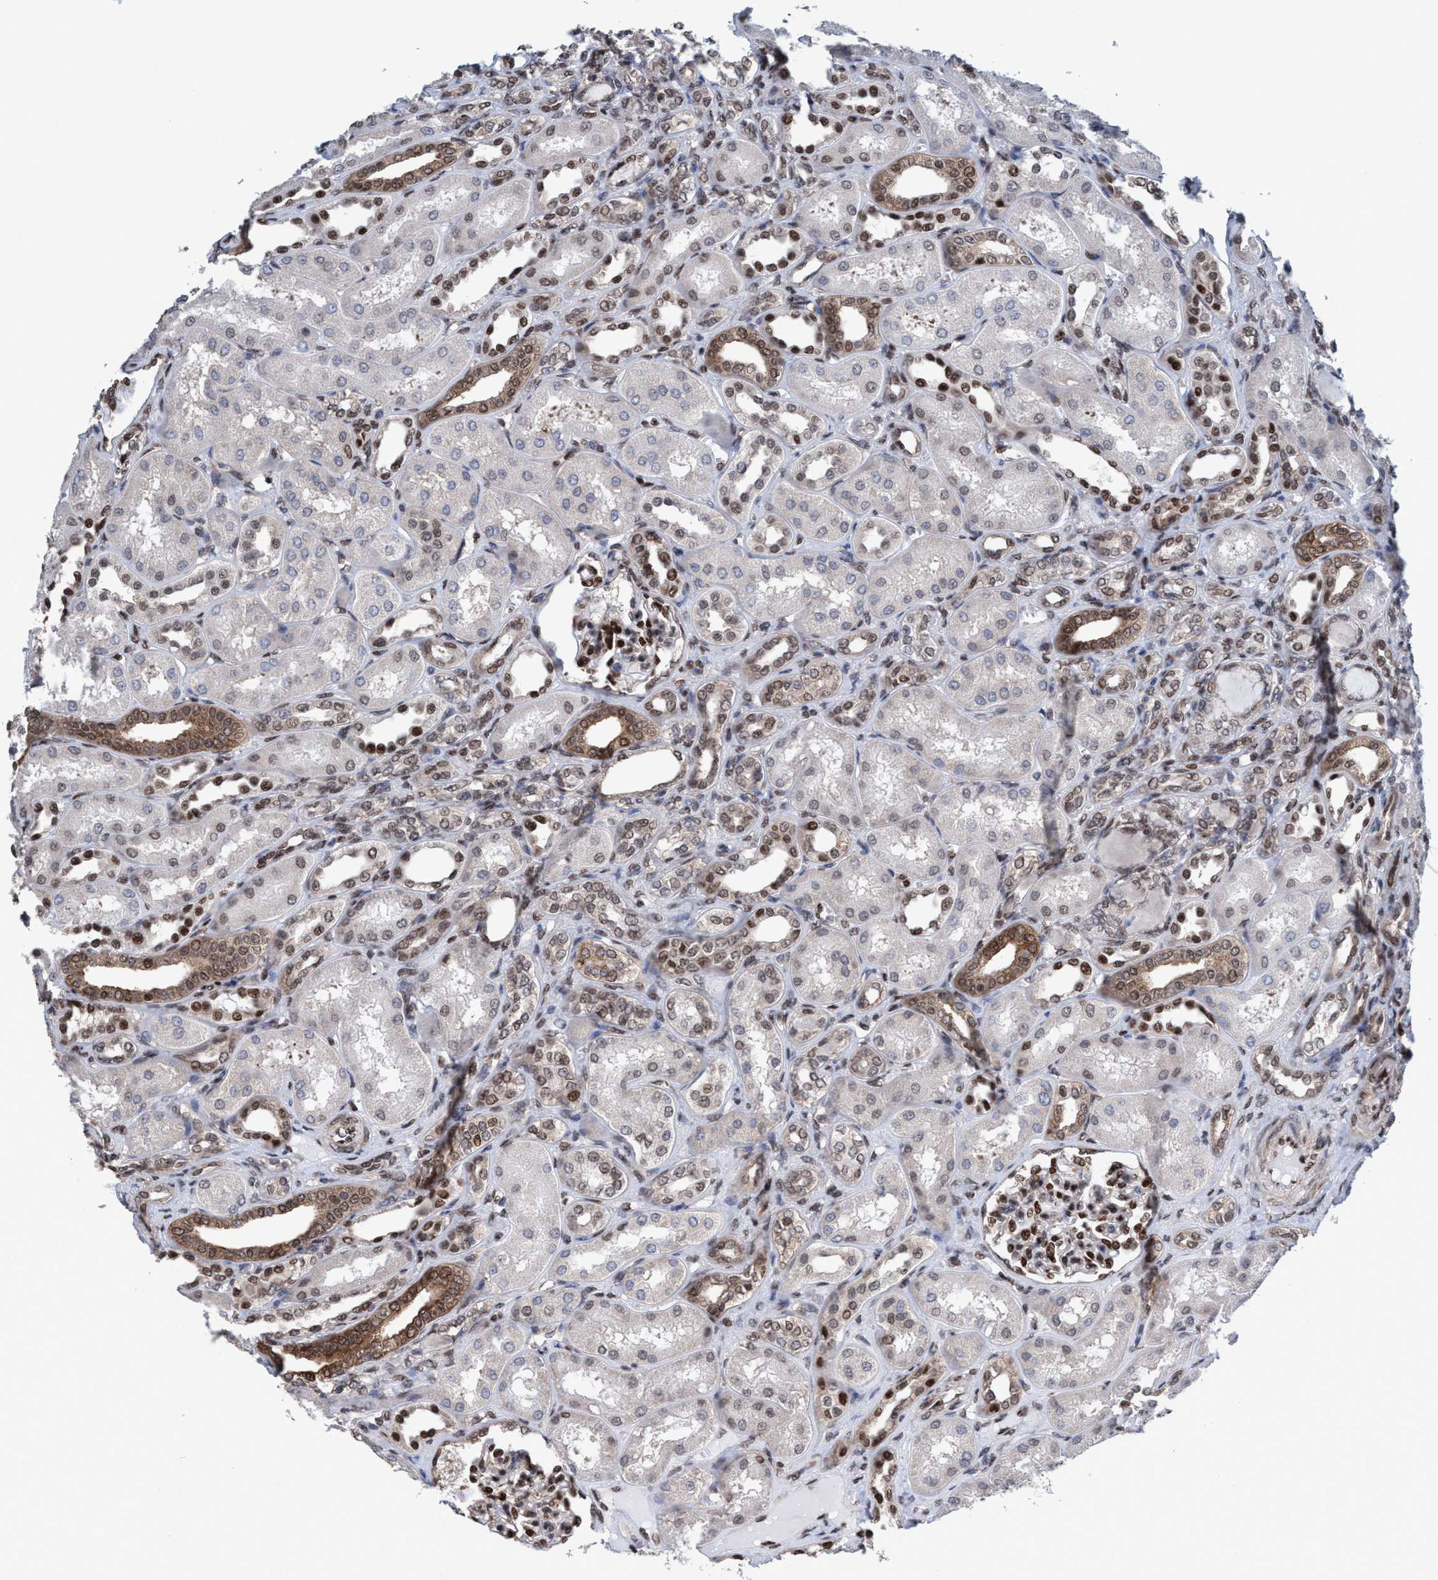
{"staining": {"intensity": "strong", "quantity": ">75%", "location": "nuclear"}, "tissue": "kidney", "cell_type": "Cells in glomeruli", "image_type": "normal", "snomed": [{"axis": "morphology", "description": "Normal tissue, NOS"}, {"axis": "topography", "description": "Kidney"}], "caption": "Cells in glomeruli display strong nuclear staining in approximately >75% of cells in benign kidney.", "gene": "METAP2", "patient": {"sex": "male", "age": 7}}